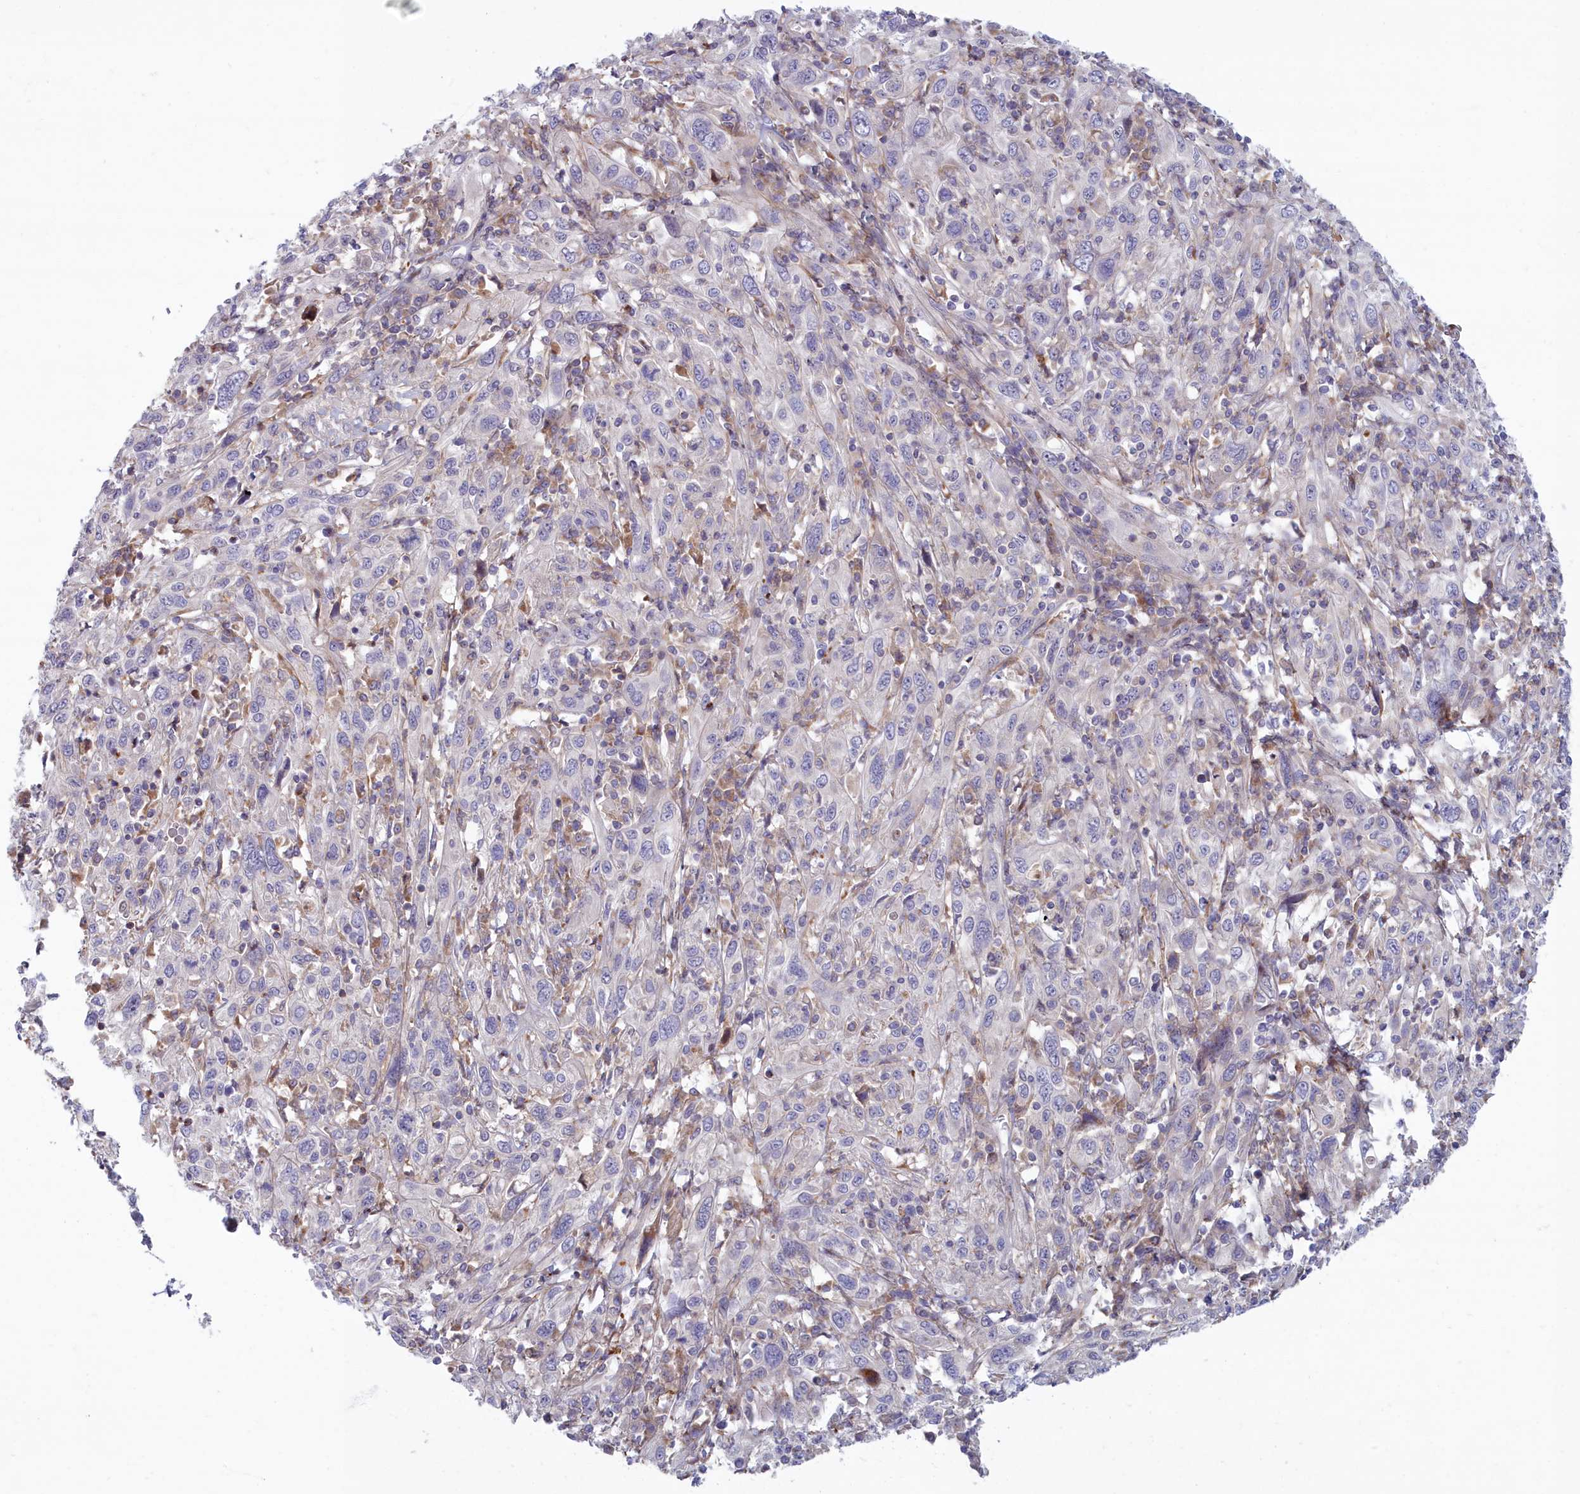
{"staining": {"intensity": "negative", "quantity": "none", "location": "none"}, "tissue": "cervical cancer", "cell_type": "Tumor cells", "image_type": "cancer", "snomed": [{"axis": "morphology", "description": "Squamous cell carcinoma, NOS"}, {"axis": "topography", "description": "Cervix"}], "caption": "Micrograph shows no protein positivity in tumor cells of cervical cancer (squamous cell carcinoma) tissue.", "gene": "C15orf40", "patient": {"sex": "female", "age": 46}}